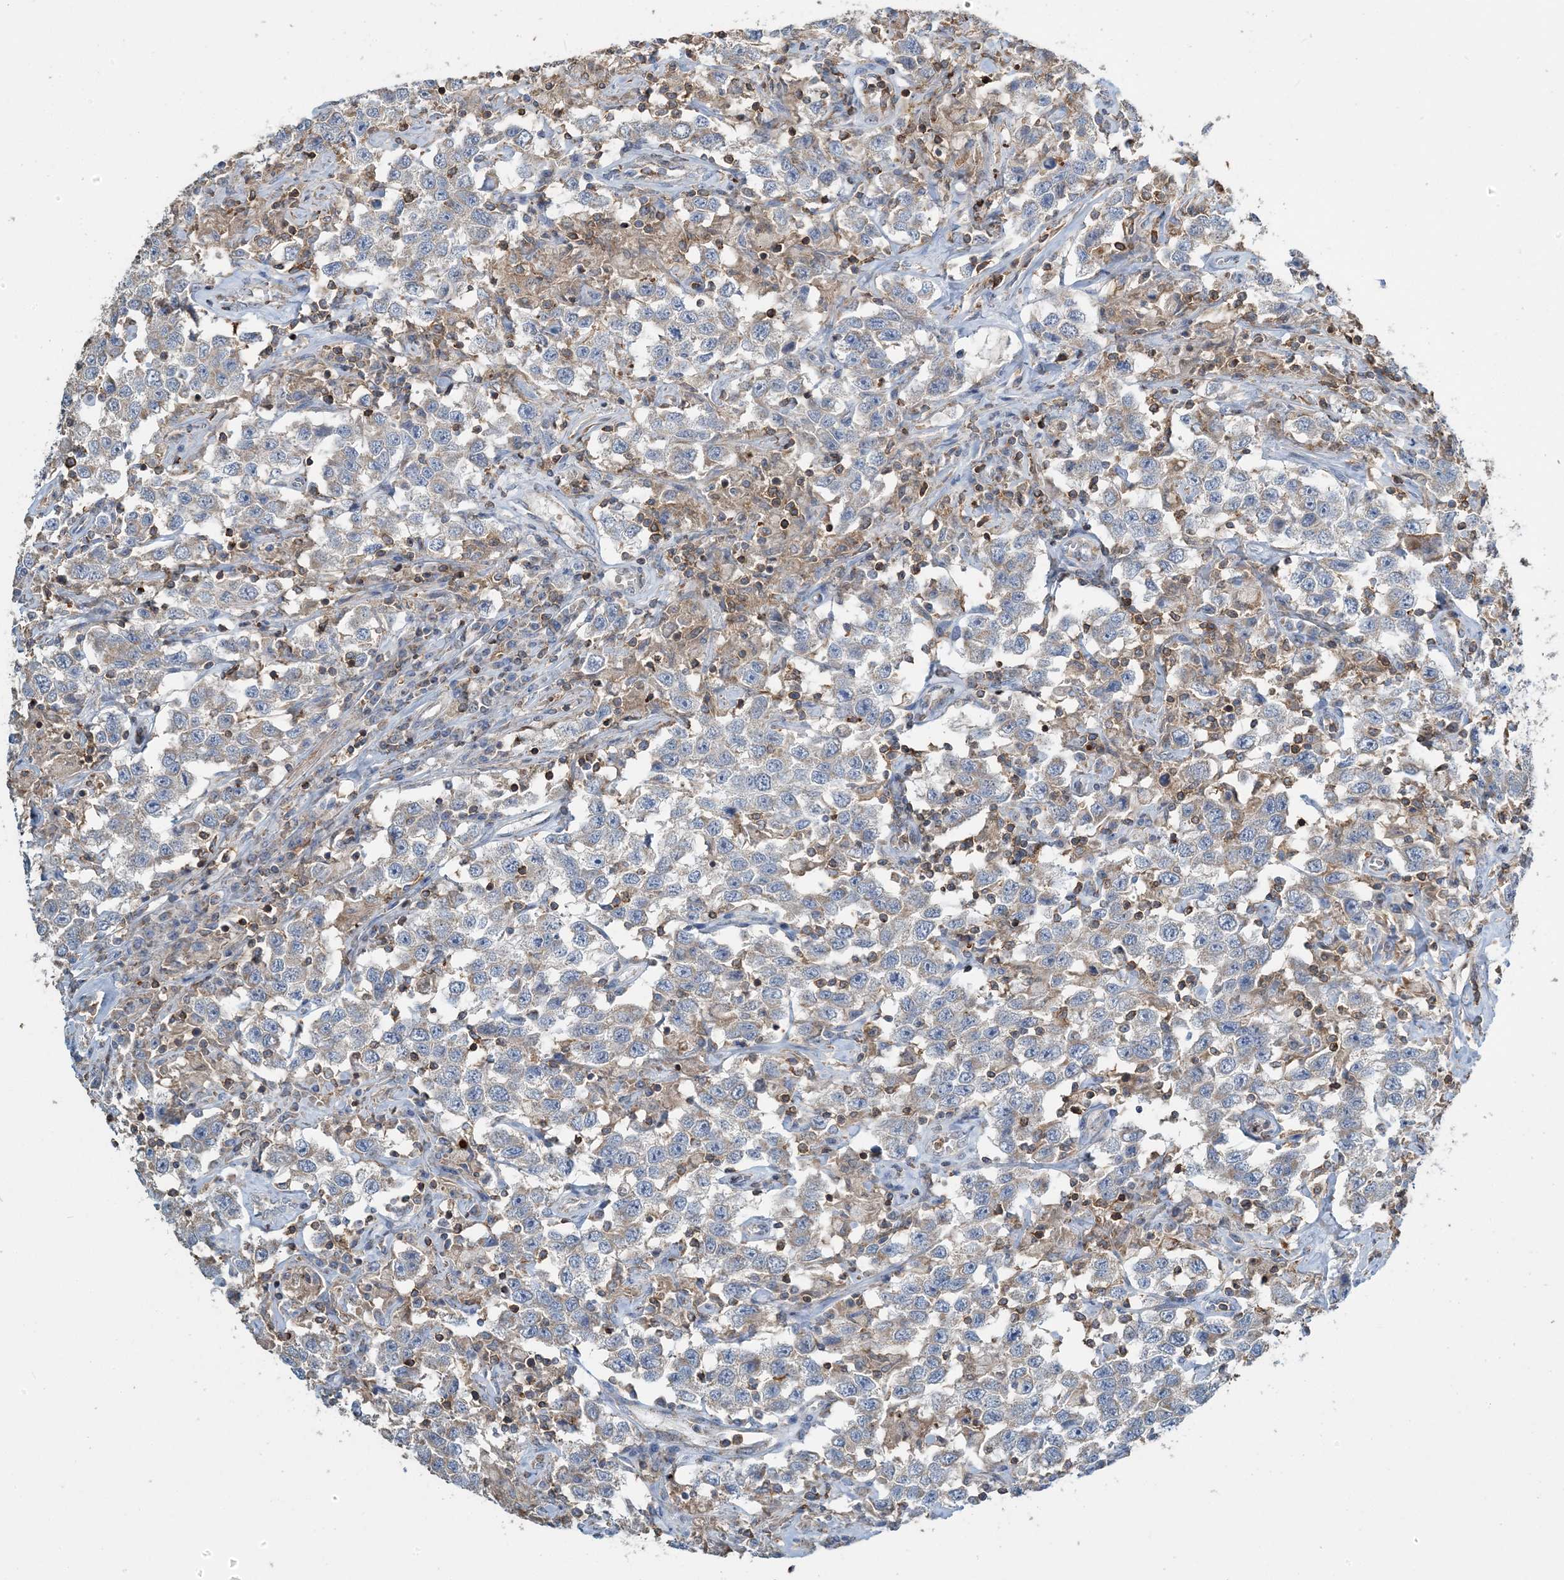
{"staining": {"intensity": "negative", "quantity": "none", "location": "none"}, "tissue": "testis cancer", "cell_type": "Tumor cells", "image_type": "cancer", "snomed": [{"axis": "morphology", "description": "Seminoma, NOS"}, {"axis": "topography", "description": "Testis"}], "caption": "High magnification brightfield microscopy of testis cancer (seminoma) stained with DAB (3,3'-diaminobenzidine) (brown) and counterstained with hematoxylin (blue): tumor cells show no significant expression. (Brightfield microscopy of DAB immunohistochemistry (IHC) at high magnification).", "gene": "TMLHE", "patient": {"sex": "male", "age": 41}}